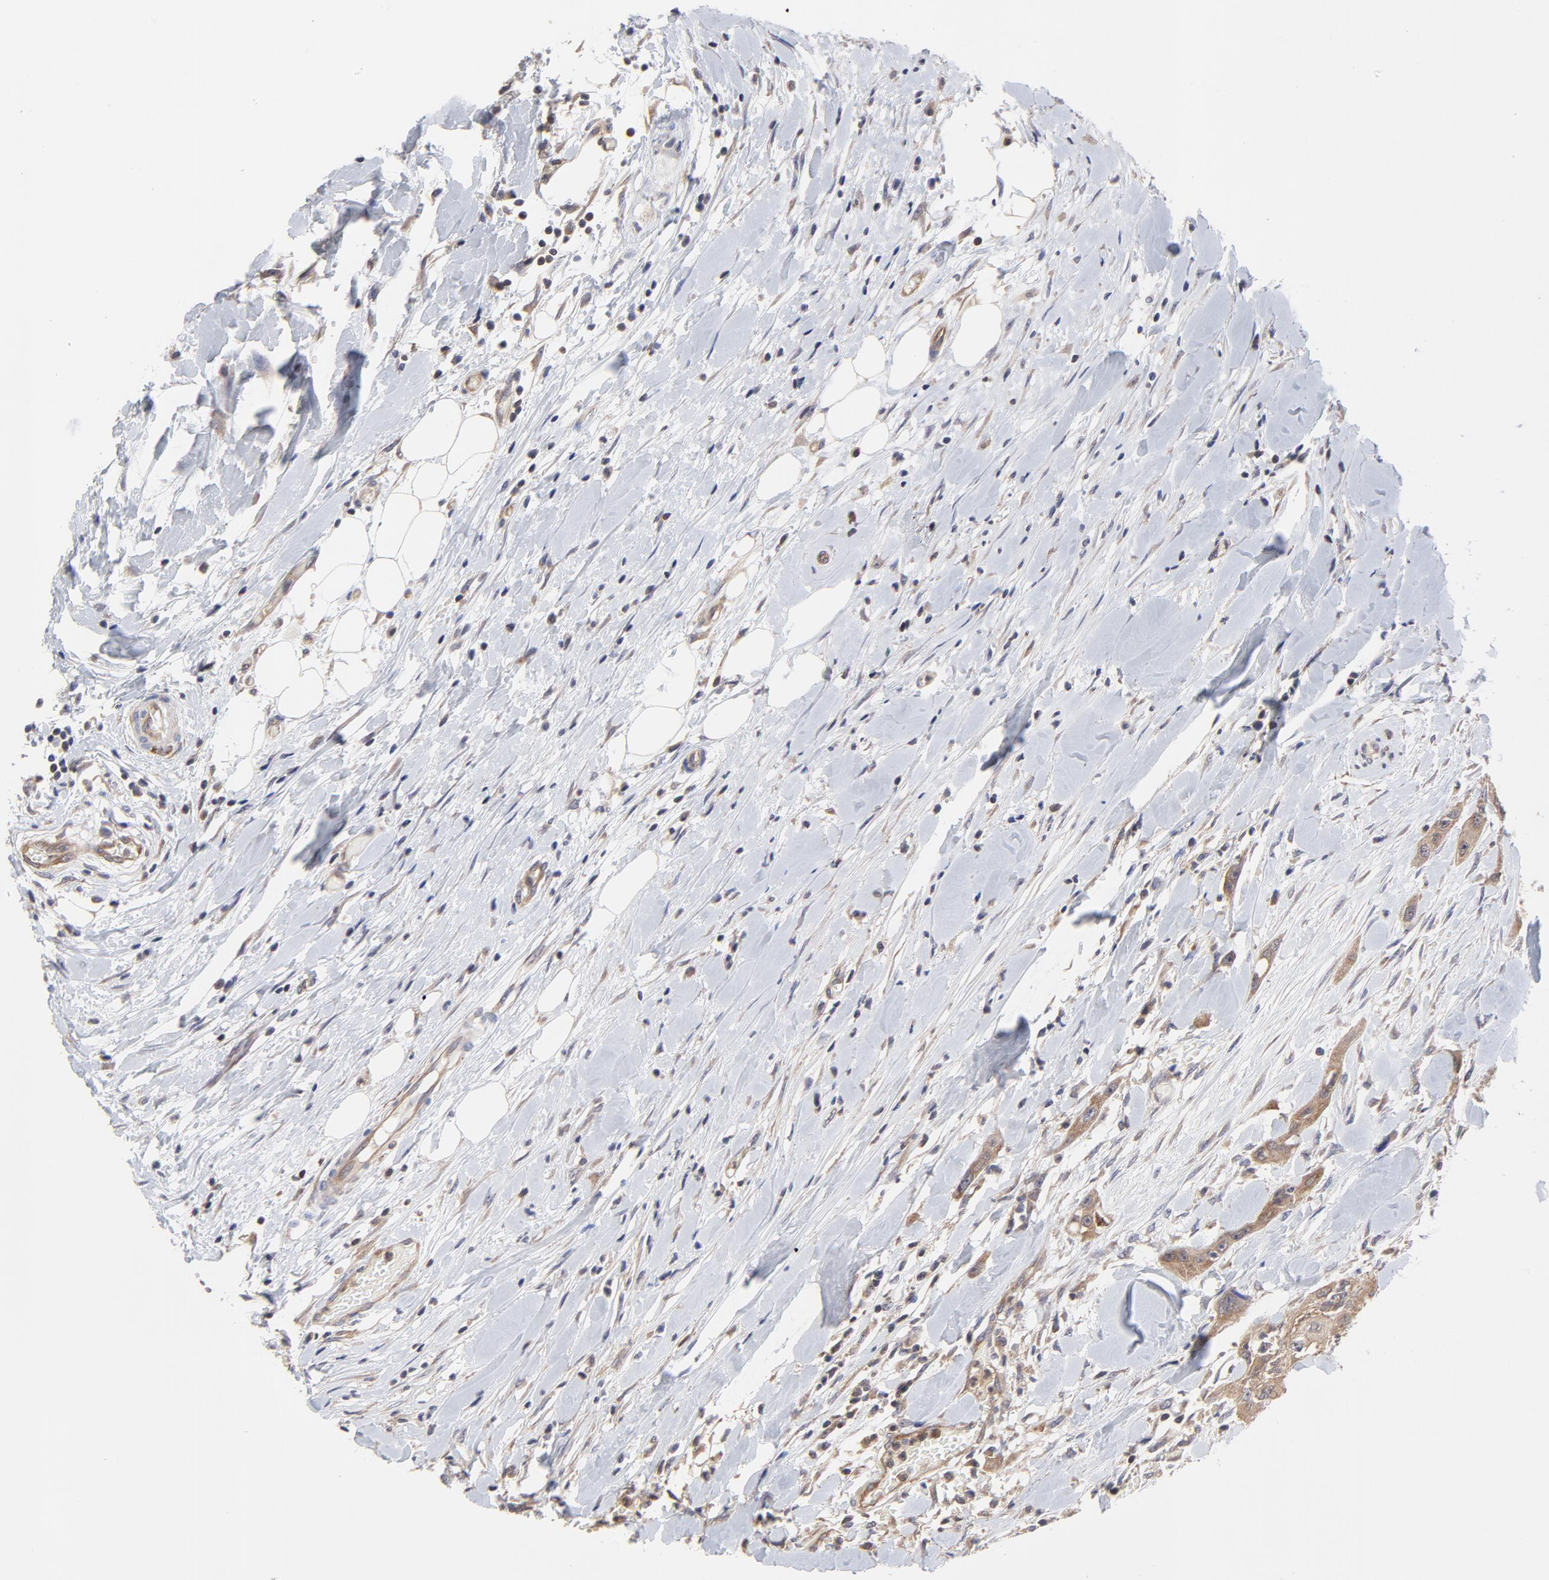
{"staining": {"intensity": "weak", "quantity": ">75%", "location": "cytoplasmic/membranous"}, "tissue": "head and neck cancer", "cell_type": "Tumor cells", "image_type": "cancer", "snomed": [{"axis": "morphology", "description": "Neoplasm, malignant, NOS"}, {"axis": "topography", "description": "Salivary gland"}, {"axis": "topography", "description": "Head-Neck"}], "caption": "Head and neck cancer (neoplasm (malignant)) was stained to show a protein in brown. There is low levels of weak cytoplasmic/membranous expression in about >75% of tumor cells.", "gene": "PCMT1", "patient": {"sex": "male", "age": 43}}